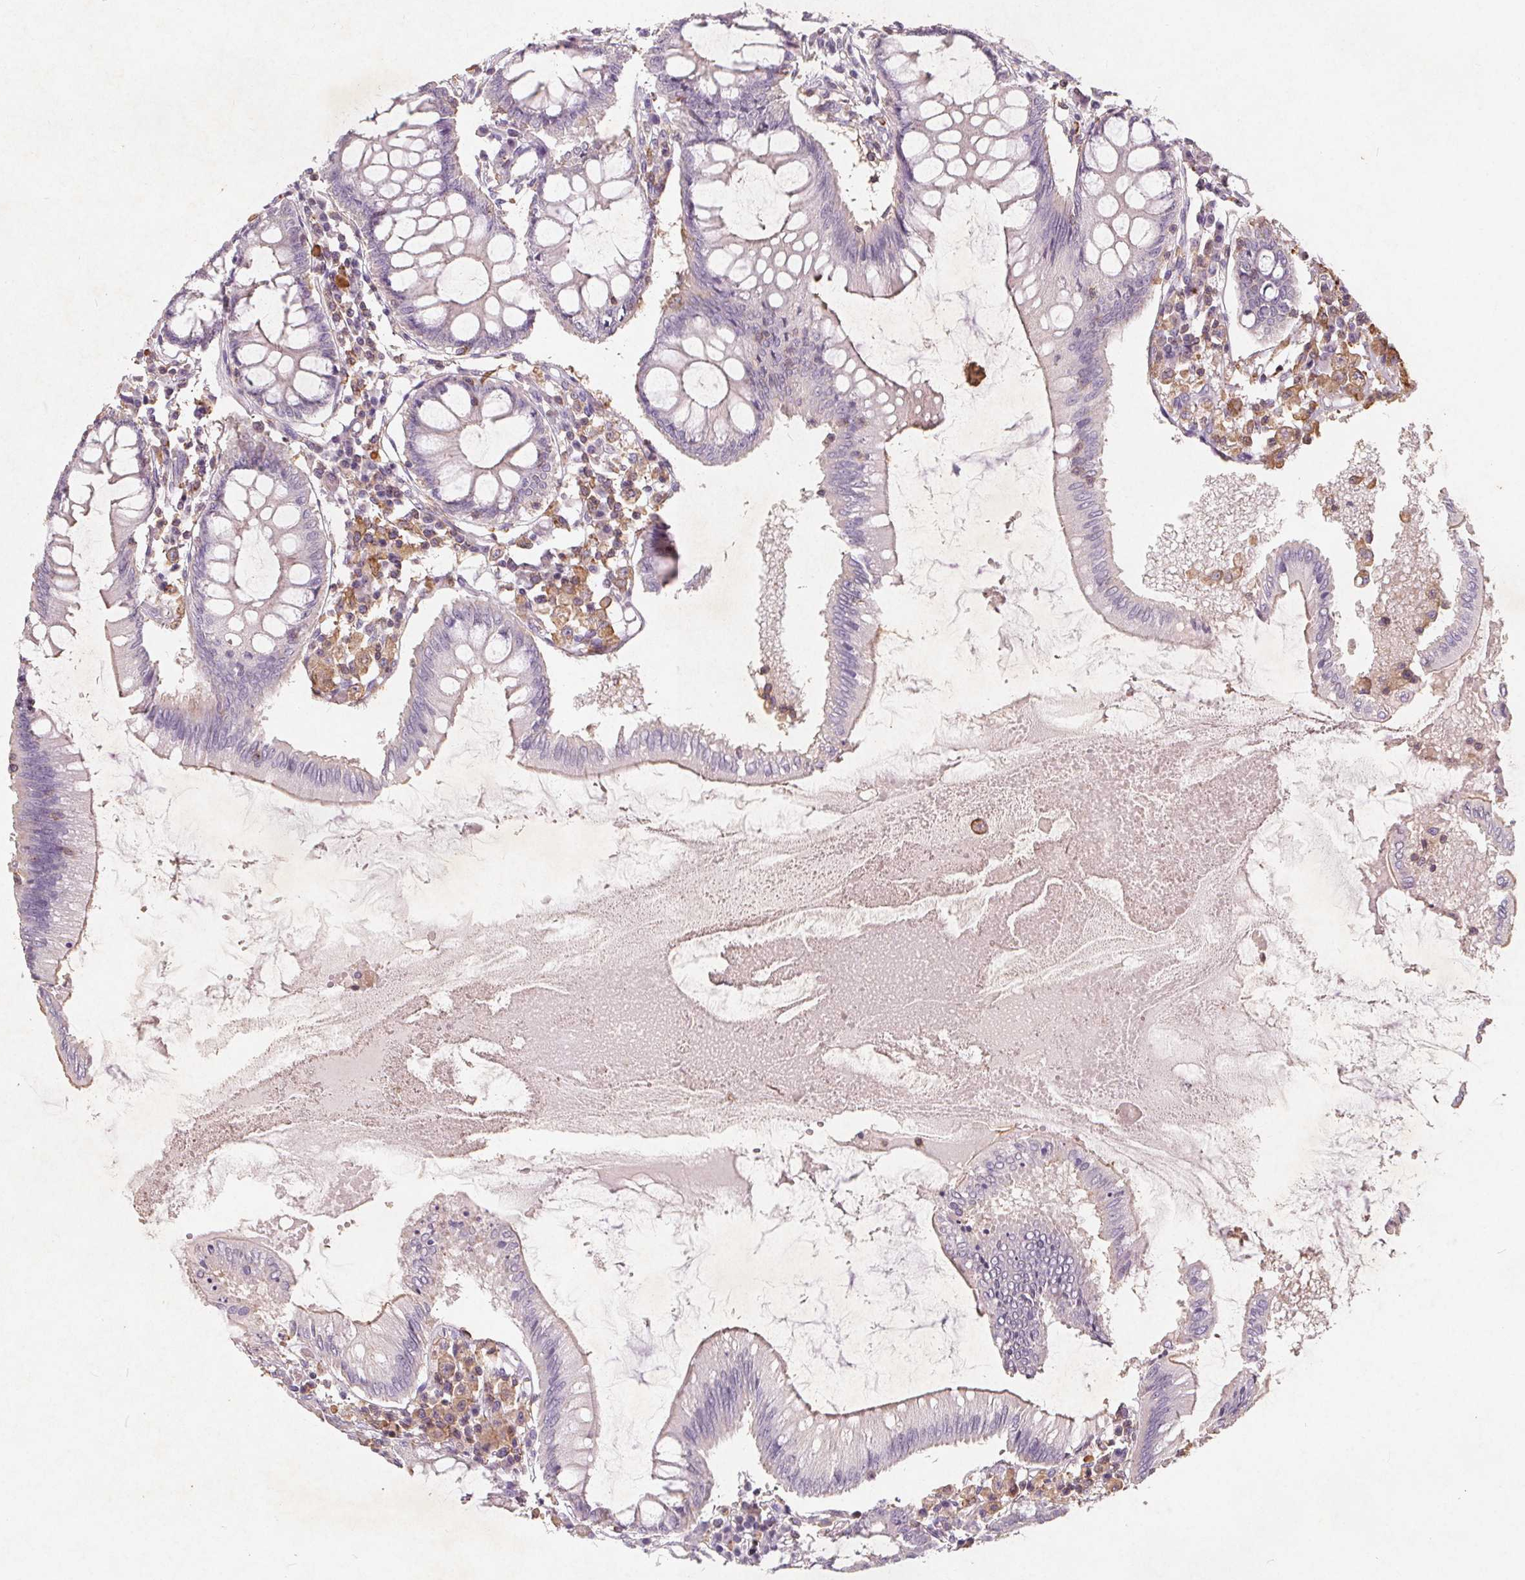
{"staining": {"intensity": "negative", "quantity": "none", "location": "none"}, "tissue": "colon", "cell_type": "Endothelial cells", "image_type": "normal", "snomed": [{"axis": "morphology", "description": "Normal tissue, NOS"}, {"axis": "morphology", "description": "Adenocarcinoma, NOS"}, {"axis": "topography", "description": "Colon"}], "caption": "Immunohistochemistry histopathology image of benign colon: colon stained with DAB (3,3'-diaminobenzidine) shows no significant protein expression in endothelial cells.", "gene": "C19orf84", "patient": {"sex": "male", "age": 83}}